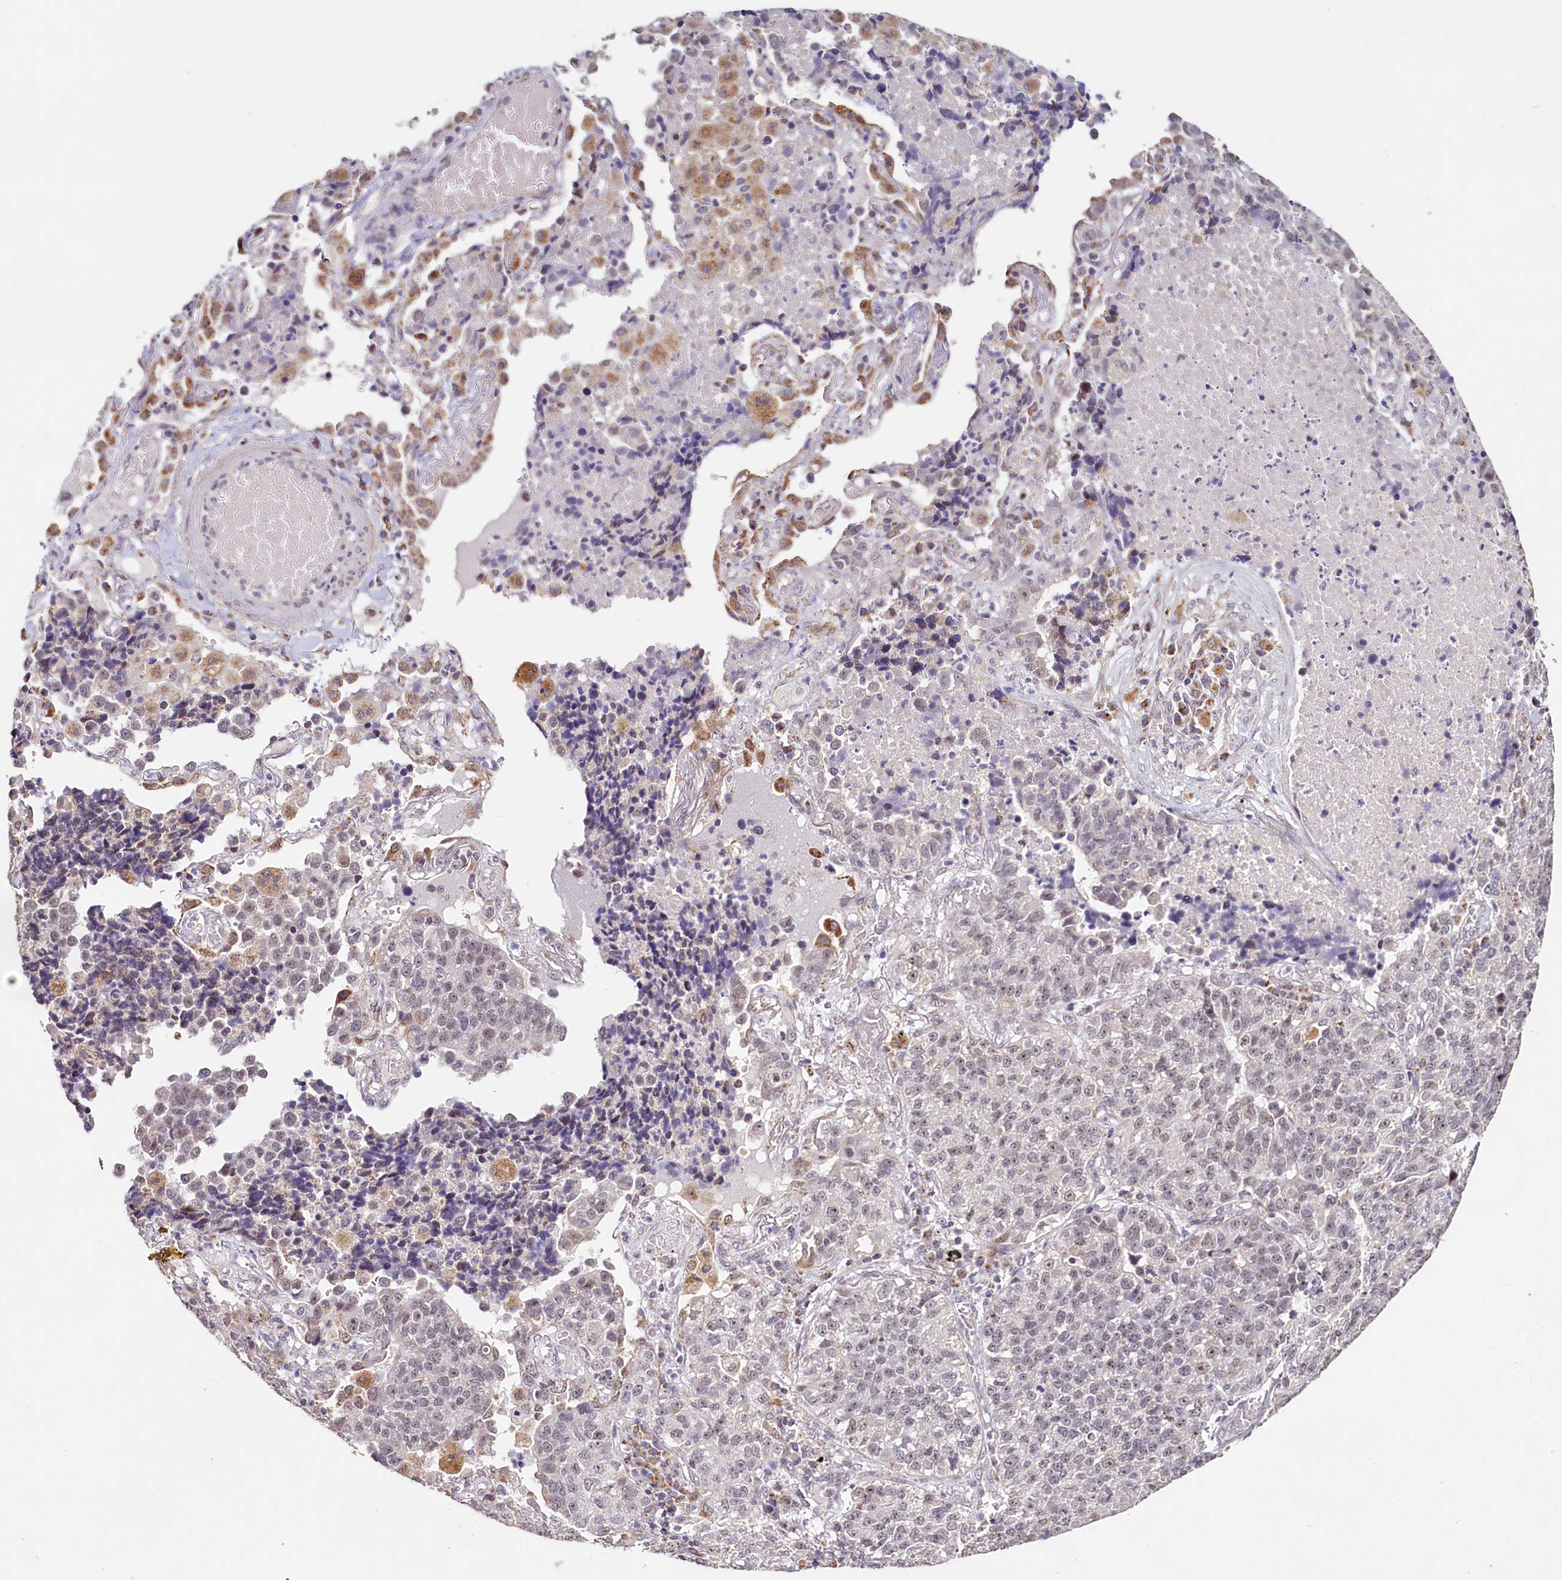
{"staining": {"intensity": "weak", "quantity": "<25%", "location": "nuclear"}, "tissue": "lung cancer", "cell_type": "Tumor cells", "image_type": "cancer", "snomed": [{"axis": "morphology", "description": "Adenocarcinoma, NOS"}, {"axis": "topography", "description": "Lung"}], "caption": "Immunohistochemistry (IHC) of human lung cancer shows no expression in tumor cells.", "gene": "PDE6D", "patient": {"sex": "male", "age": 49}}